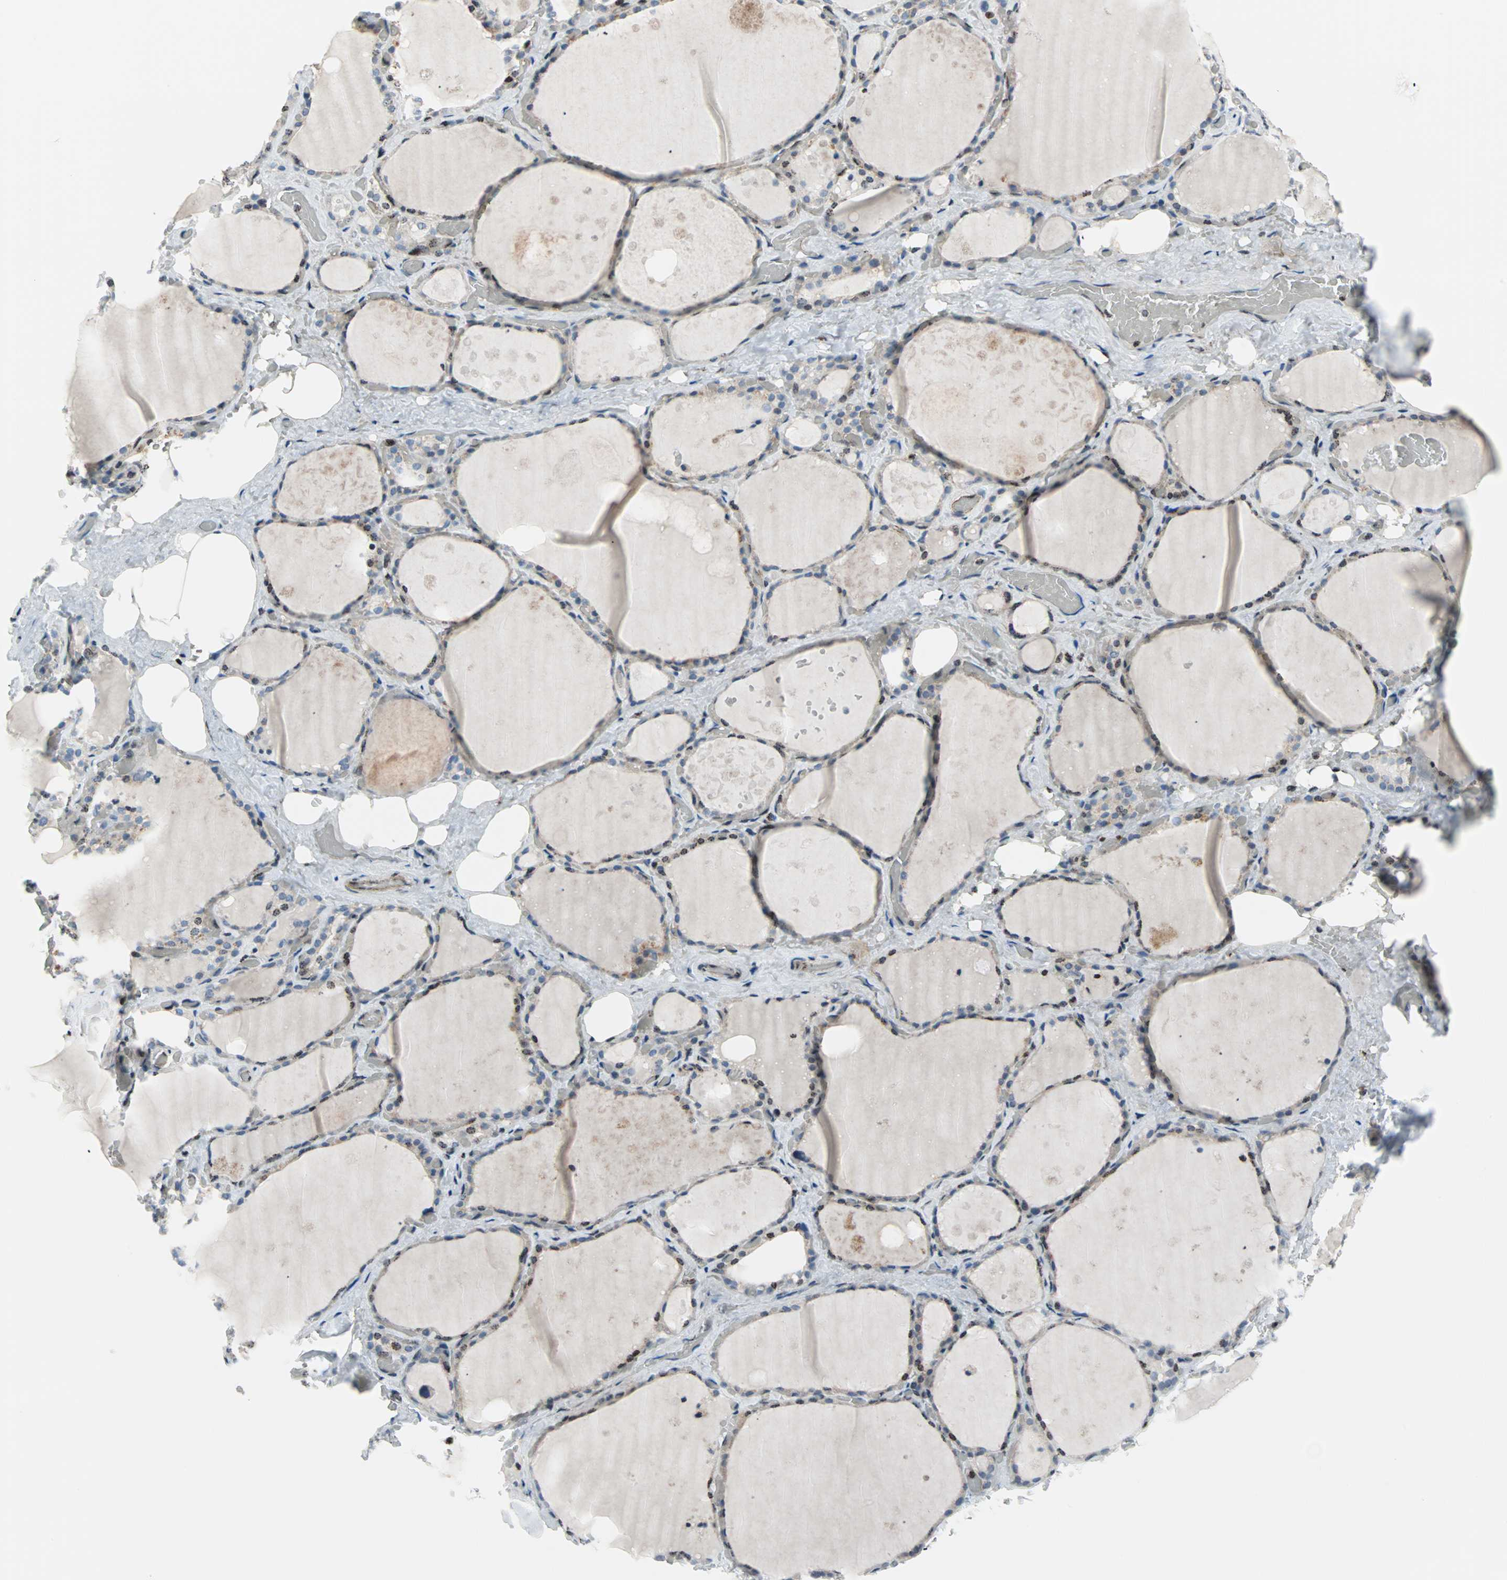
{"staining": {"intensity": "weak", "quantity": "25%-75%", "location": "nuclear"}, "tissue": "thyroid gland", "cell_type": "Glandular cells", "image_type": "normal", "snomed": [{"axis": "morphology", "description": "Normal tissue, NOS"}, {"axis": "topography", "description": "Thyroid gland"}], "caption": "A brown stain shows weak nuclear positivity of a protein in glandular cells of benign thyroid gland. Immunohistochemistry stains the protein in brown and the nuclei are stained blue.", "gene": "CENPA", "patient": {"sex": "male", "age": 61}}